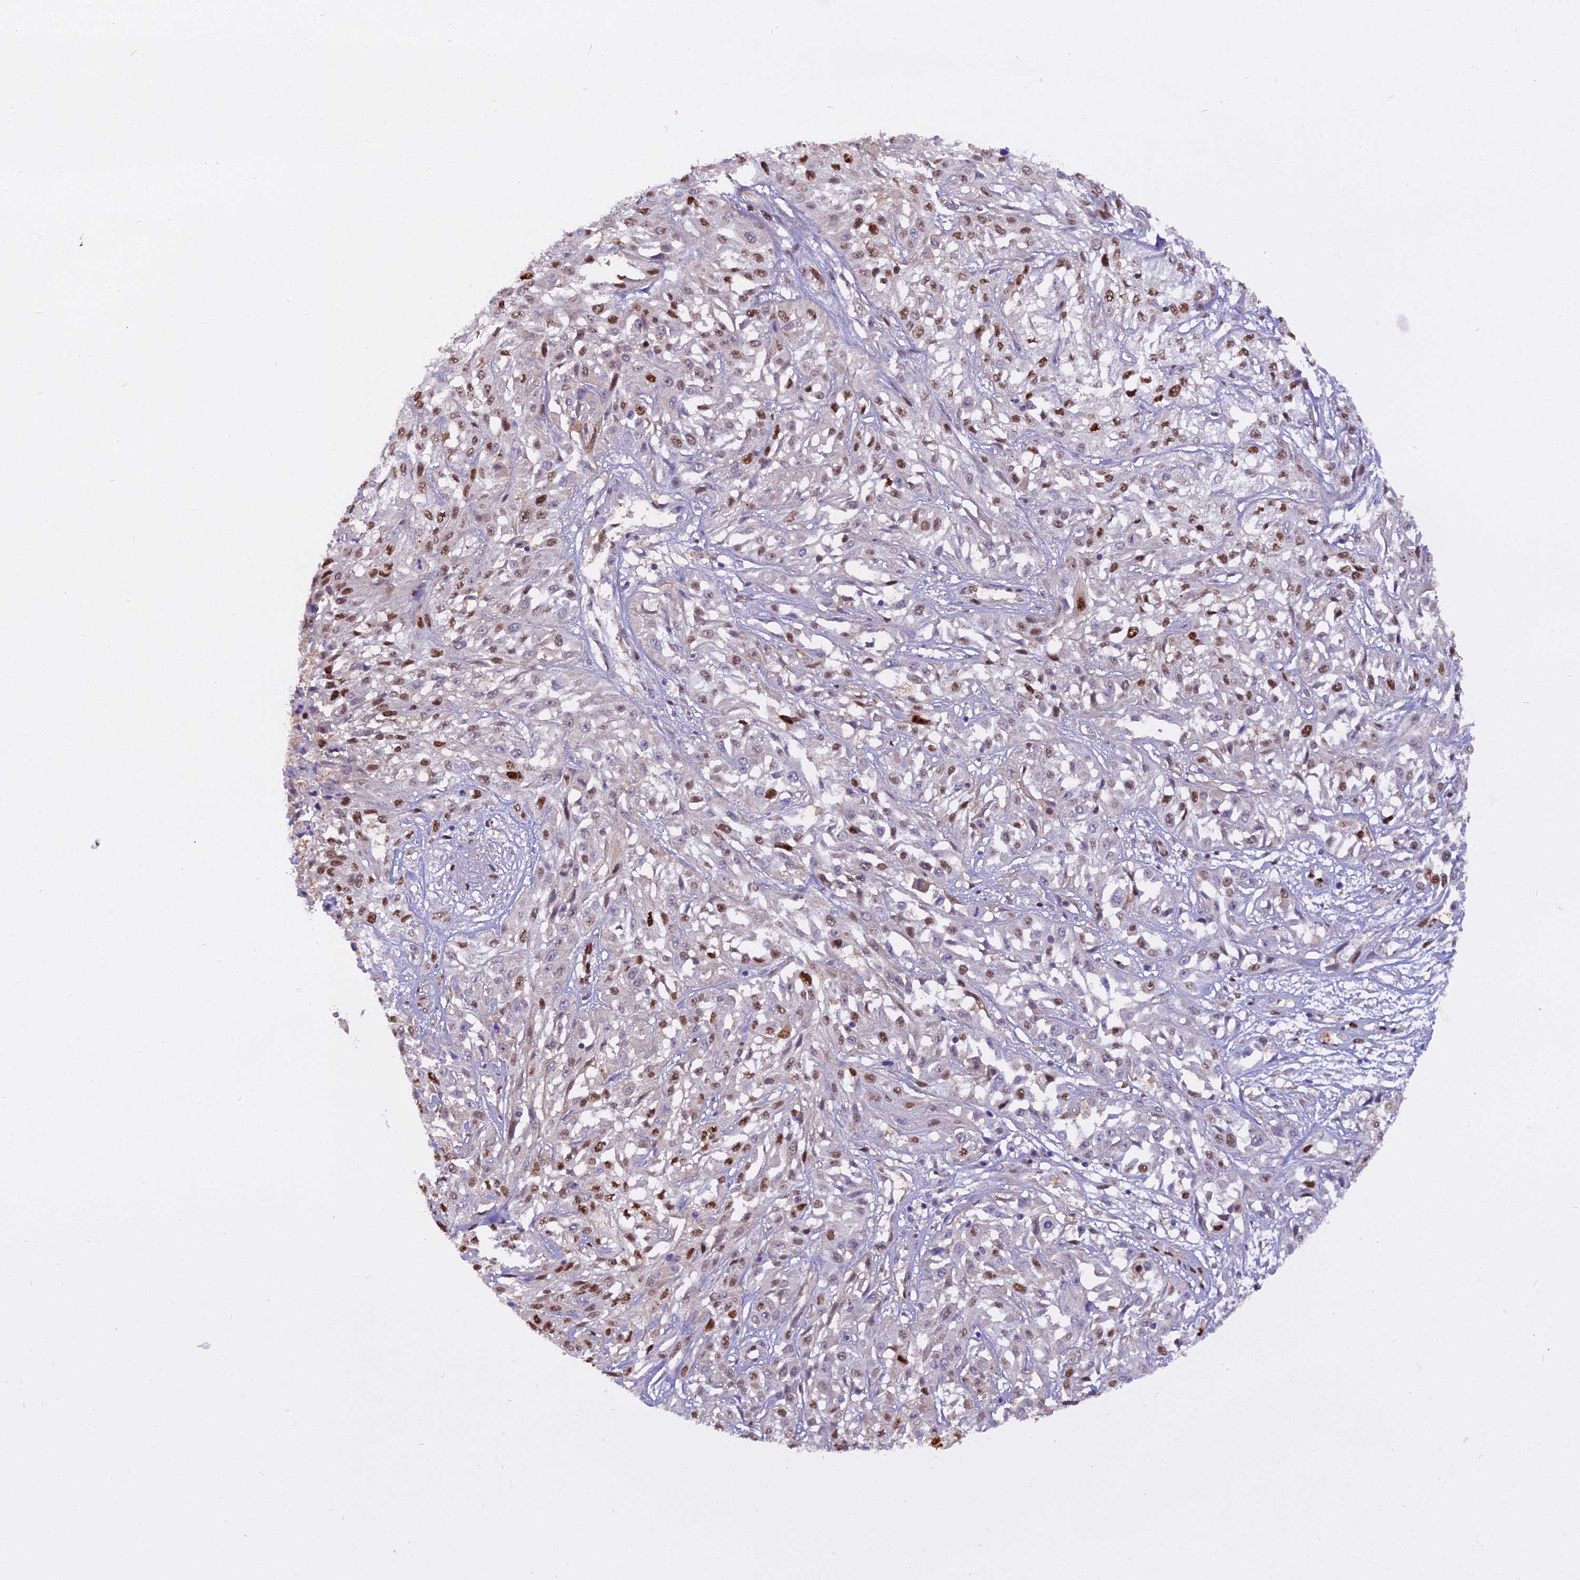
{"staining": {"intensity": "moderate", "quantity": ">75%", "location": "nuclear"}, "tissue": "skin cancer", "cell_type": "Tumor cells", "image_type": "cancer", "snomed": [{"axis": "morphology", "description": "Squamous cell carcinoma, NOS"}, {"axis": "morphology", "description": "Squamous cell carcinoma, metastatic, NOS"}, {"axis": "topography", "description": "Skin"}, {"axis": "topography", "description": "Lymph node"}], "caption": "Skin cancer (metastatic squamous cell carcinoma) tissue reveals moderate nuclear staining in about >75% of tumor cells (Stains: DAB (3,3'-diaminobenzidine) in brown, nuclei in blue, Microscopy: brightfield microscopy at high magnification).", "gene": "NPEPL1", "patient": {"sex": "male", "age": 75}}